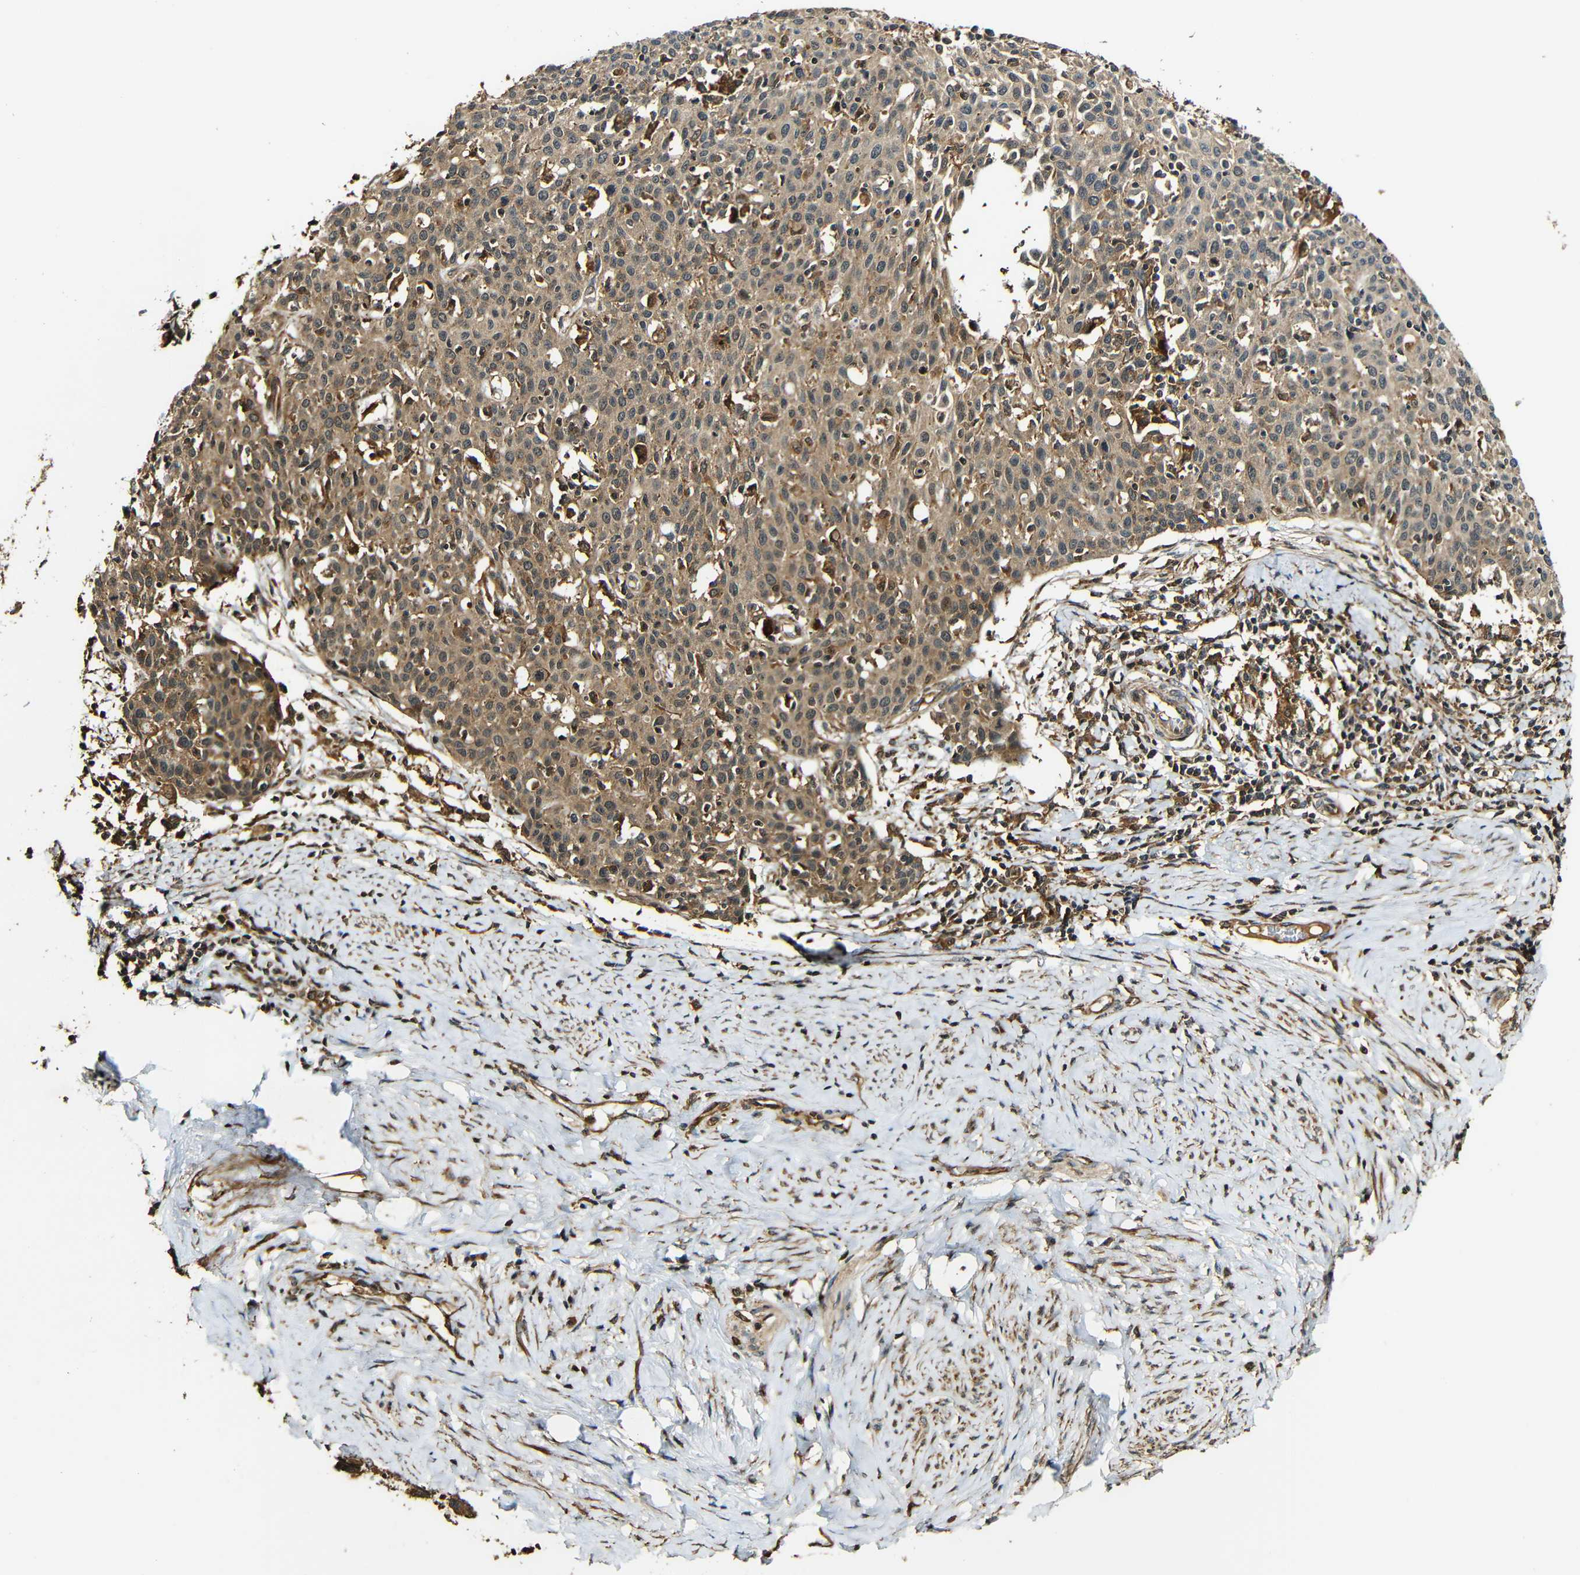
{"staining": {"intensity": "moderate", "quantity": ">75%", "location": "cytoplasmic/membranous"}, "tissue": "cervical cancer", "cell_type": "Tumor cells", "image_type": "cancer", "snomed": [{"axis": "morphology", "description": "Squamous cell carcinoma, NOS"}, {"axis": "topography", "description": "Cervix"}], "caption": "An IHC histopathology image of tumor tissue is shown. Protein staining in brown shows moderate cytoplasmic/membranous positivity in cervical squamous cell carcinoma within tumor cells.", "gene": "CASP8", "patient": {"sex": "female", "age": 38}}